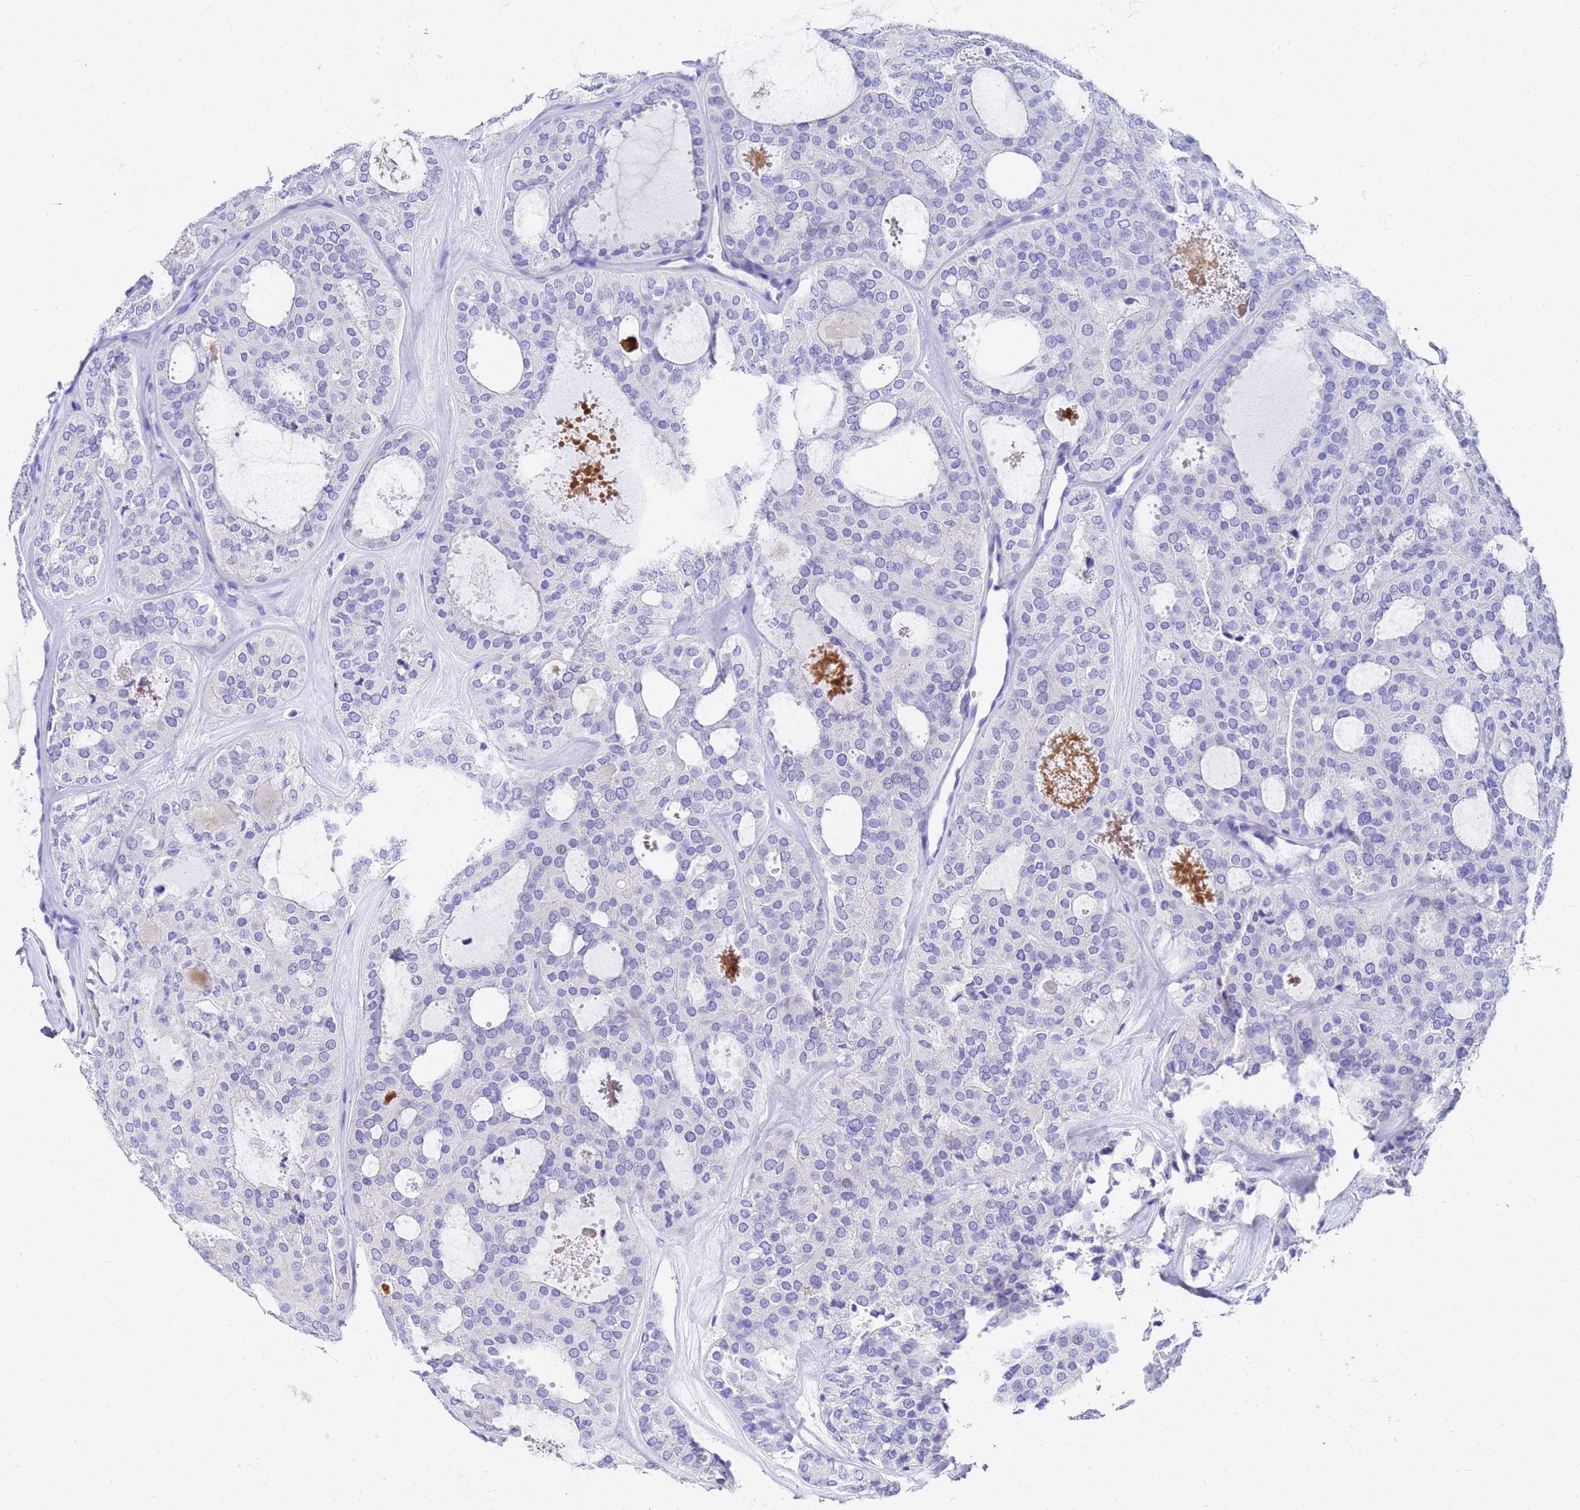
{"staining": {"intensity": "negative", "quantity": "none", "location": "none"}, "tissue": "thyroid cancer", "cell_type": "Tumor cells", "image_type": "cancer", "snomed": [{"axis": "morphology", "description": "Follicular adenoma carcinoma, NOS"}, {"axis": "topography", "description": "Thyroid gland"}], "caption": "An immunohistochemistry histopathology image of thyroid cancer is shown. There is no staining in tumor cells of thyroid cancer. Nuclei are stained in blue.", "gene": "C2orf72", "patient": {"sex": "male", "age": 75}}